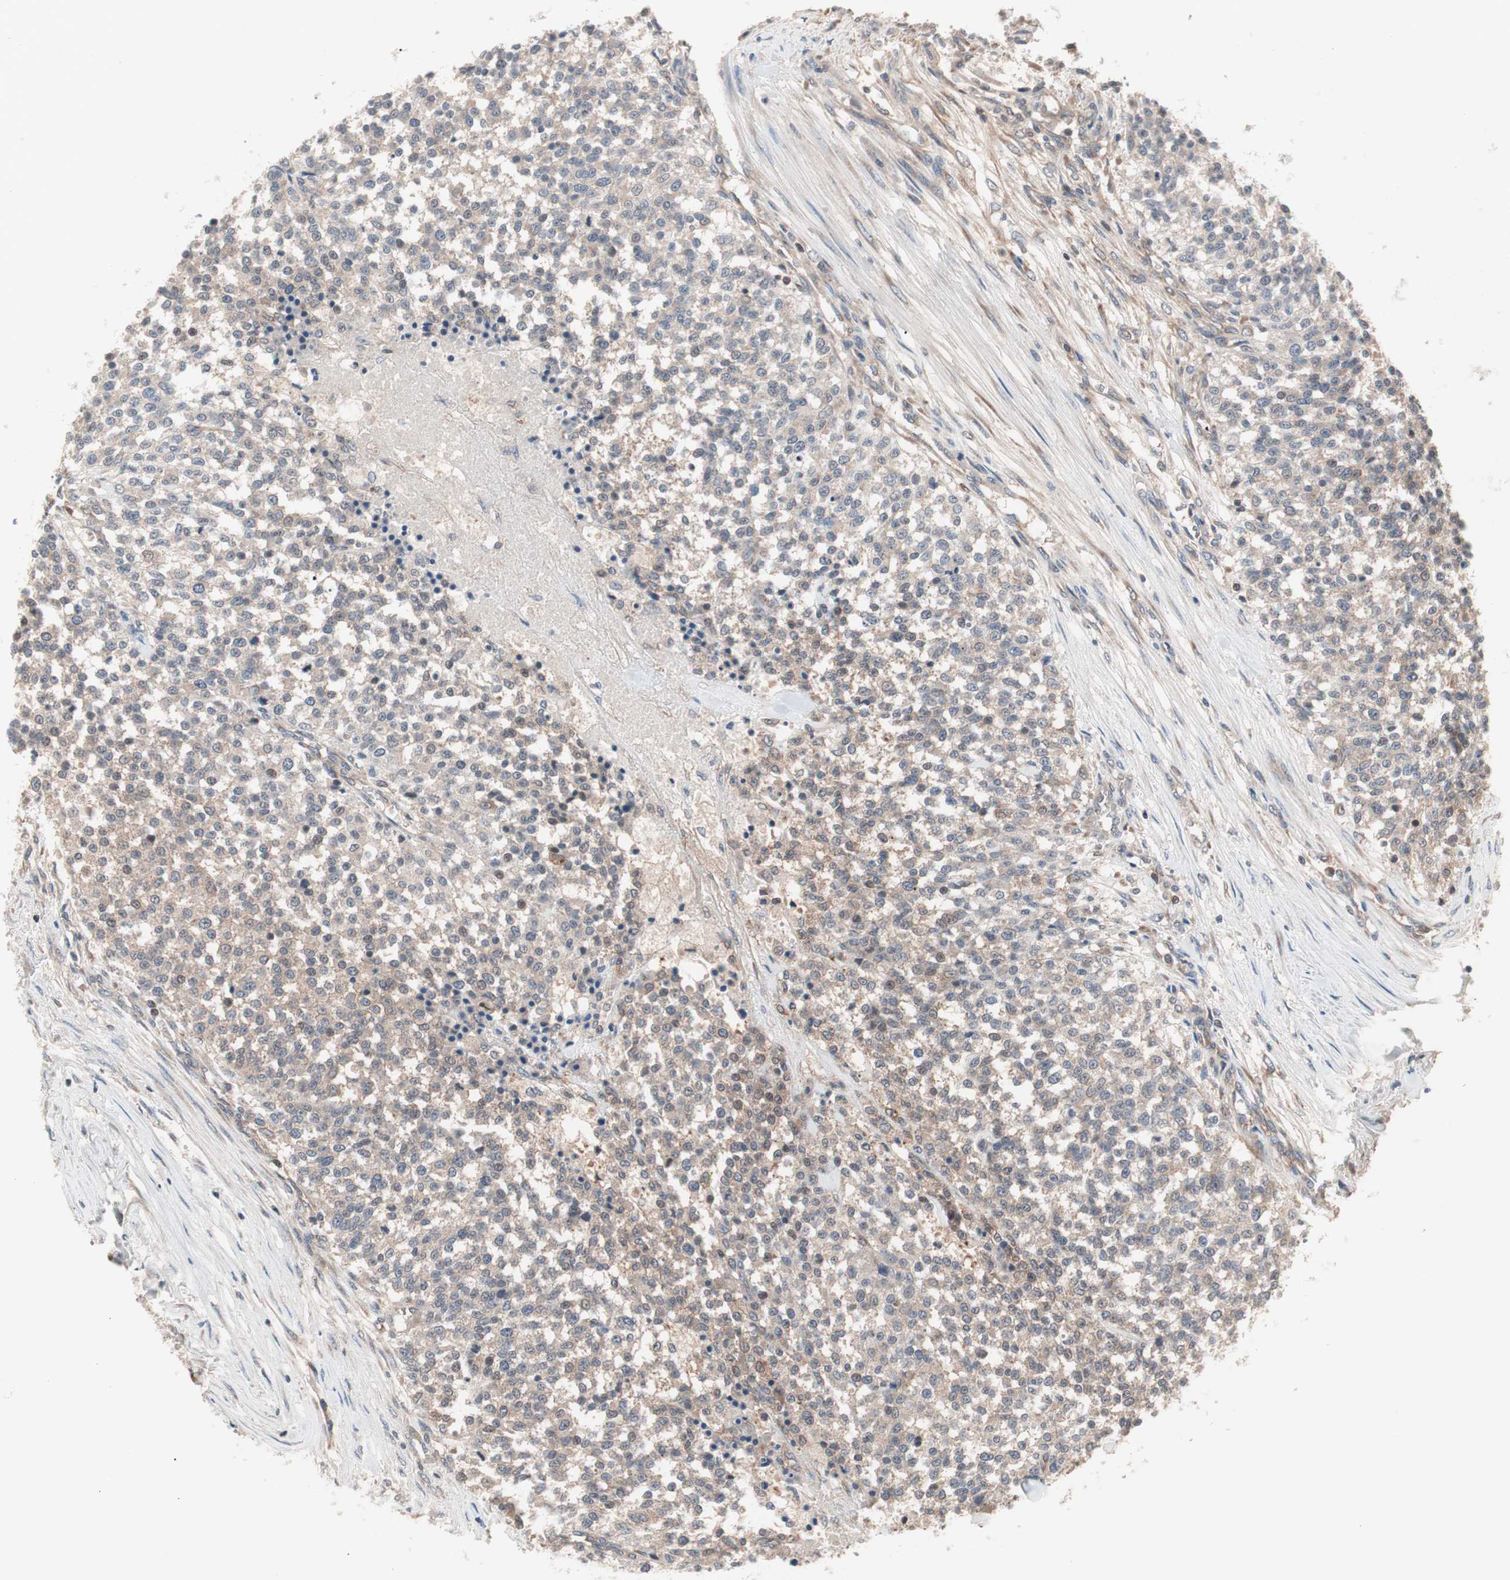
{"staining": {"intensity": "weak", "quantity": "<25%", "location": "cytoplasmic/membranous"}, "tissue": "testis cancer", "cell_type": "Tumor cells", "image_type": "cancer", "snomed": [{"axis": "morphology", "description": "Seminoma, NOS"}, {"axis": "topography", "description": "Testis"}], "caption": "A high-resolution photomicrograph shows IHC staining of testis cancer (seminoma), which exhibits no significant expression in tumor cells. (Brightfield microscopy of DAB (3,3'-diaminobenzidine) immunohistochemistry at high magnification).", "gene": "IRS1", "patient": {"sex": "male", "age": 59}}